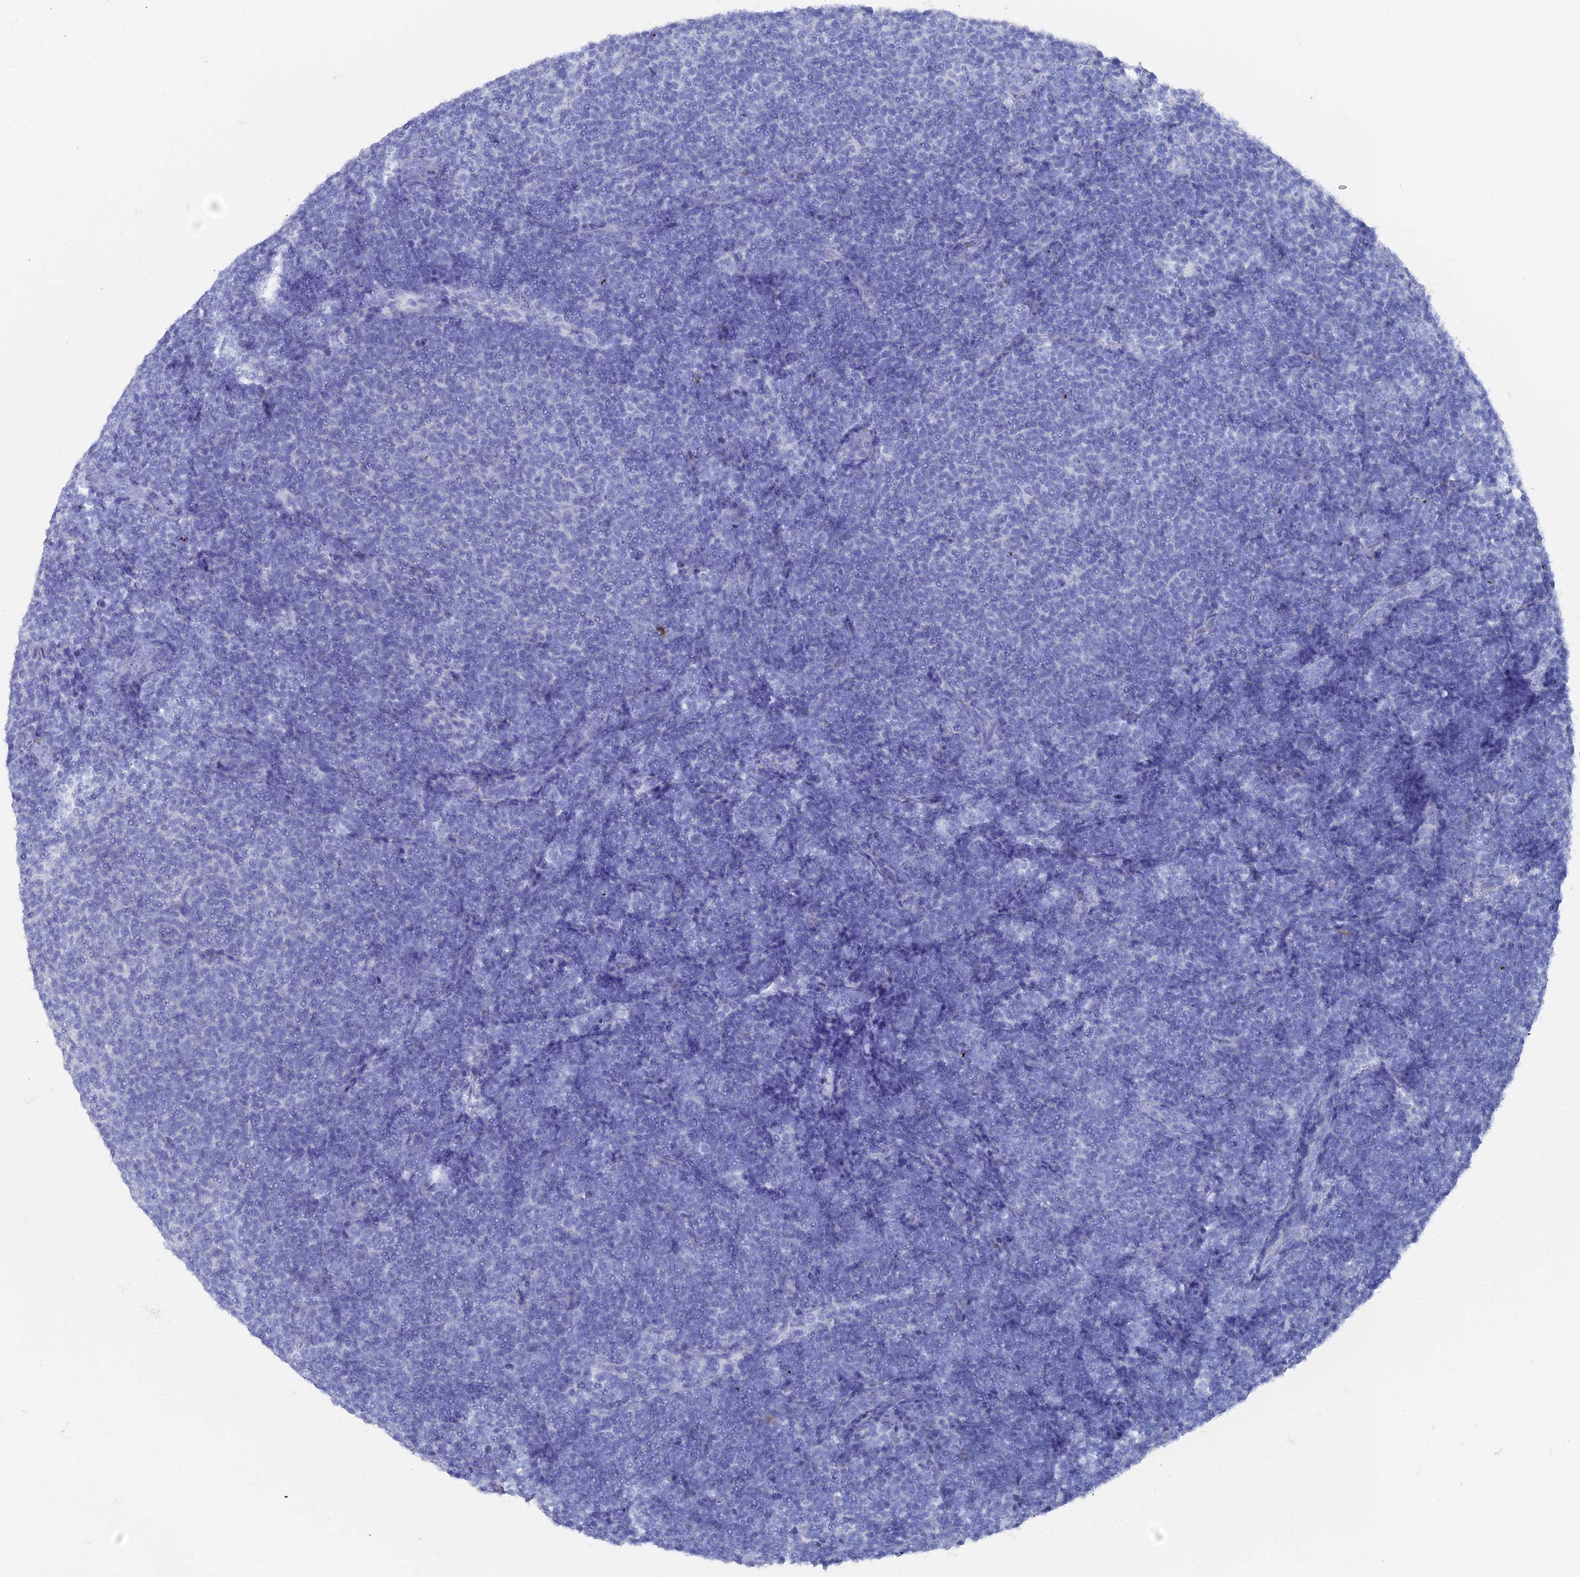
{"staining": {"intensity": "negative", "quantity": "none", "location": "none"}, "tissue": "lymphoma", "cell_type": "Tumor cells", "image_type": "cancer", "snomed": [{"axis": "morphology", "description": "Malignant lymphoma, non-Hodgkin's type, Low grade"}, {"axis": "topography", "description": "Lymph node"}], "caption": "Immunohistochemistry image of neoplastic tissue: human low-grade malignant lymphoma, non-Hodgkin's type stained with DAB reveals no significant protein expression in tumor cells.", "gene": "ENPP3", "patient": {"sex": "male", "age": 66}}